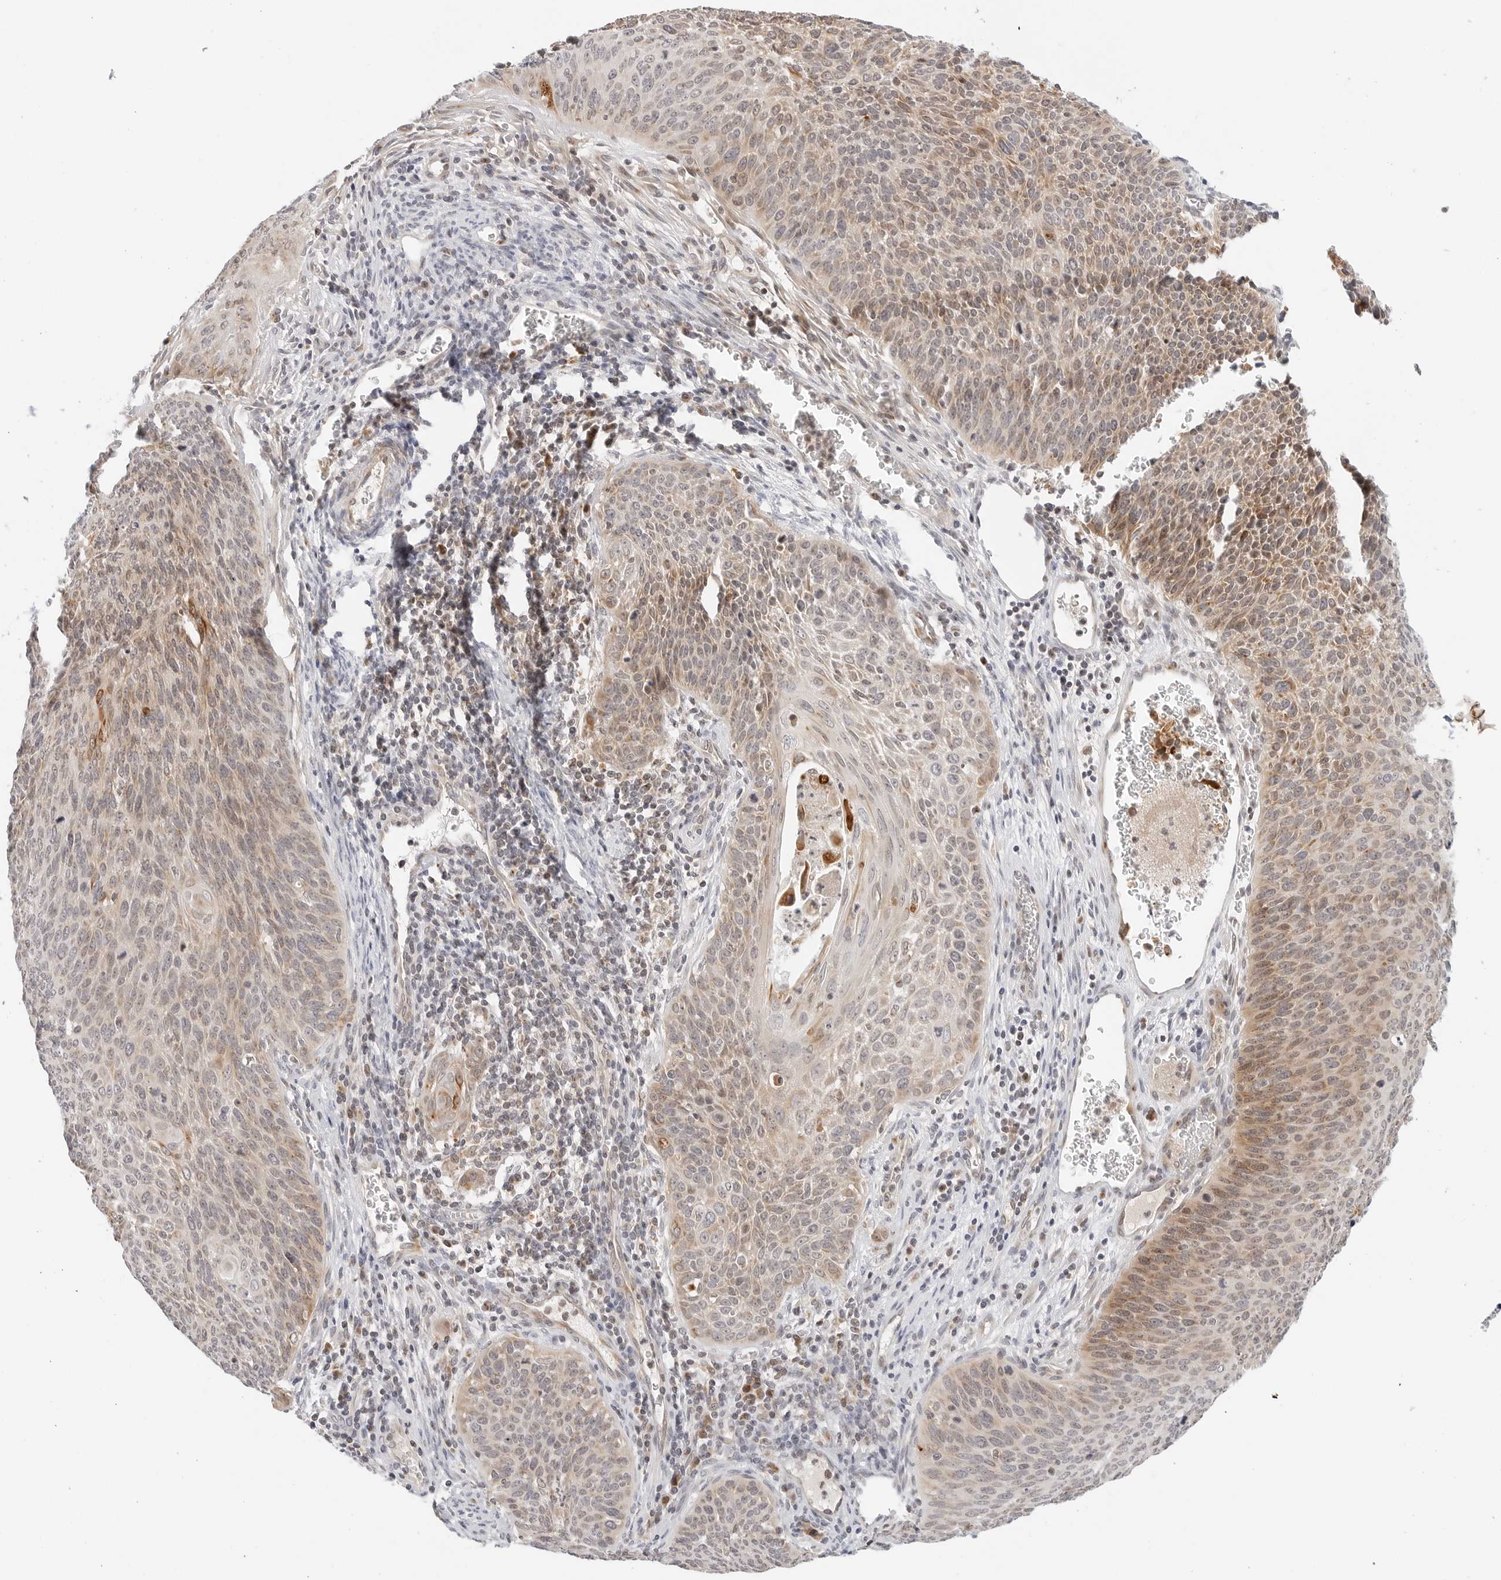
{"staining": {"intensity": "moderate", "quantity": "25%-75%", "location": "cytoplasmic/membranous"}, "tissue": "cervical cancer", "cell_type": "Tumor cells", "image_type": "cancer", "snomed": [{"axis": "morphology", "description": "Squamous cell carcinoma, NOS"}, {"axis": "topography", "description": "Cervix"}], "caption": "This micrograph demonstrates squamous cell carcinoma (cervical) stained with immunohistochemistry (IHC) to label a protein in brown. The cytoplasmic/membranous of tumor cells show moderate positivity for the protein. Nuclei are counter-stained blue.", "gene": "DYRK4", "patient": {"sex": "female", "age": 55}}